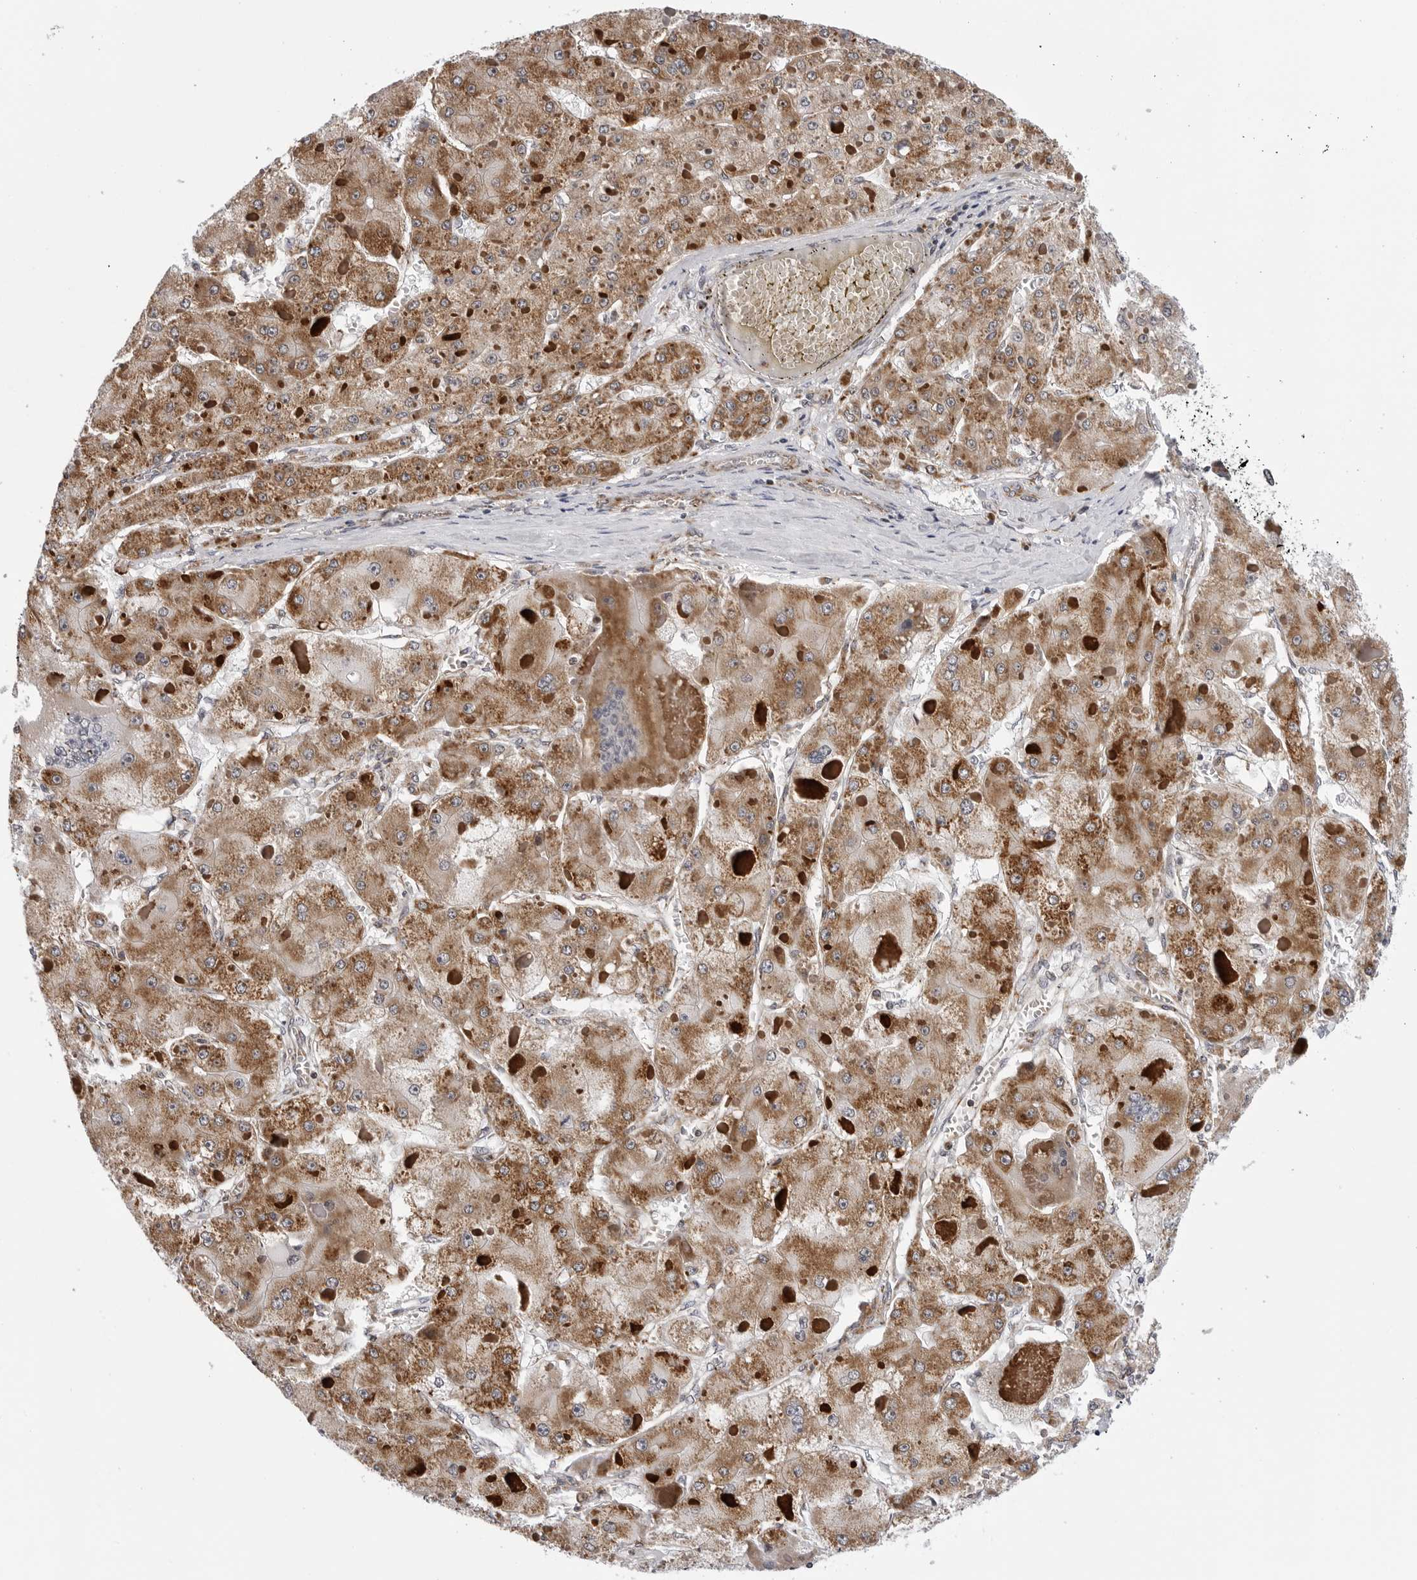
{"staining": {"intensity": "moderate", "quantity": ">75%", "location": "cytoplasmic/membranous"}, "tissue": "liver cancer", "cell_type": "Tumor cells", "image_type": "cancer", "snomed": [{"axis": "morphology", "description": "Carcinoma, Hepatocellular, NOS"}, {"axis": "topography", "description": "Liver"}], "caption": "A medium amount of moderate cytoplasmic/membranous expression is present in about >75% of tumor cells in liver cancer (hepatocellular carcinoma) tissue.", "gene": "CDK20", "patient": {"sex": "female", "age": 73}}